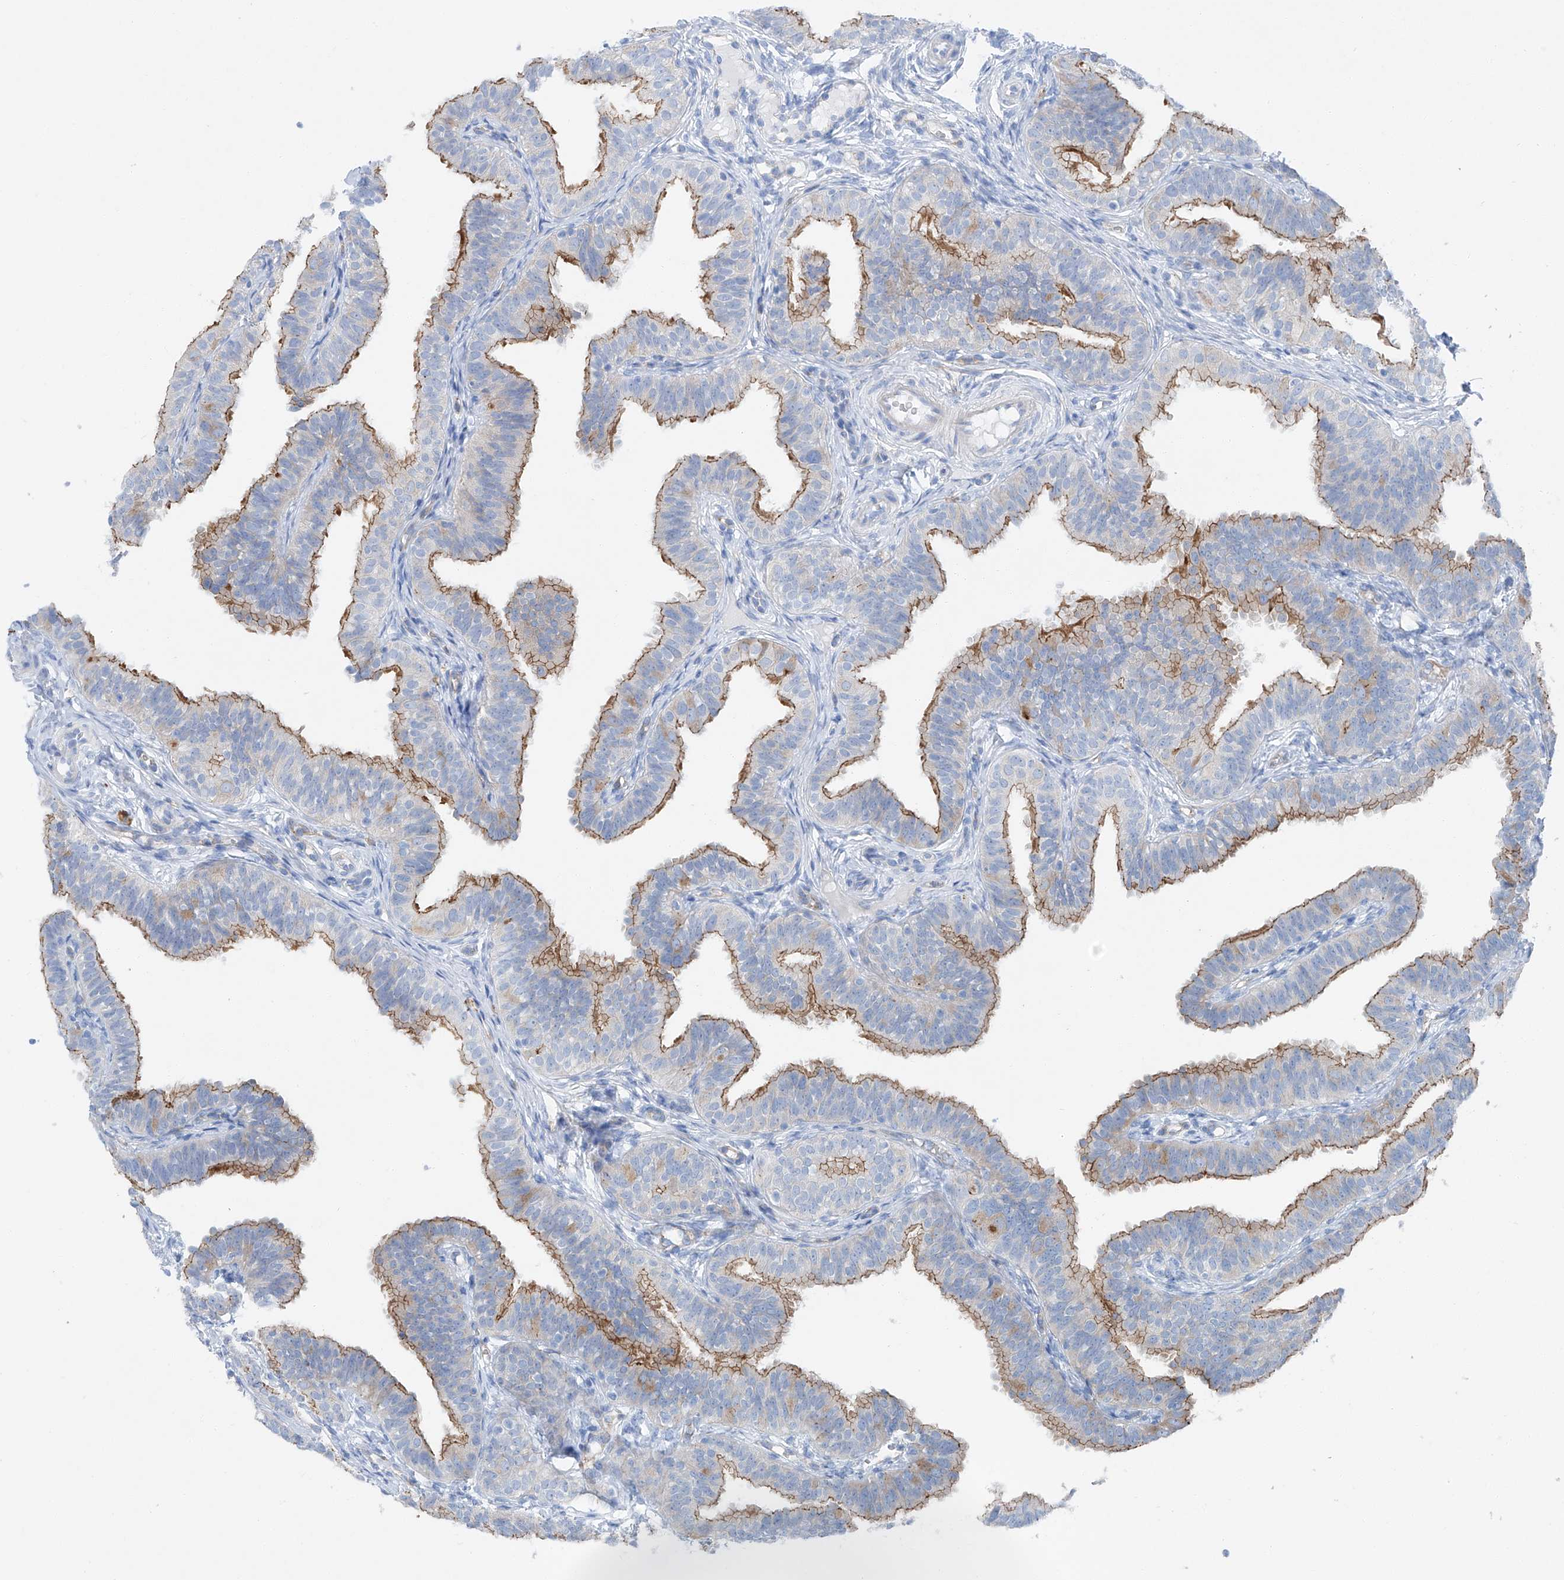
{"staining": {"intensity": "moderate", "quantity": ">75%", "location": "cytoplasmic/membranous"}, "tissue": "fallopian tube", "cell_type": "Glandular cells", "image_type": "normal", "snomed": [{"axis": "morphology", "description": "Normal tissue, NOS"}, {"axis": "topography", "description": "Fallopian tube"}], "caption": "Immunohistochemical staining of benign fallopian tube displays moderate cytoplasmic/membranous protein expression in approximately >75% of glandular cells.", "gene": "MAGI1", "patient": {"sex": "female", "age": 35}}